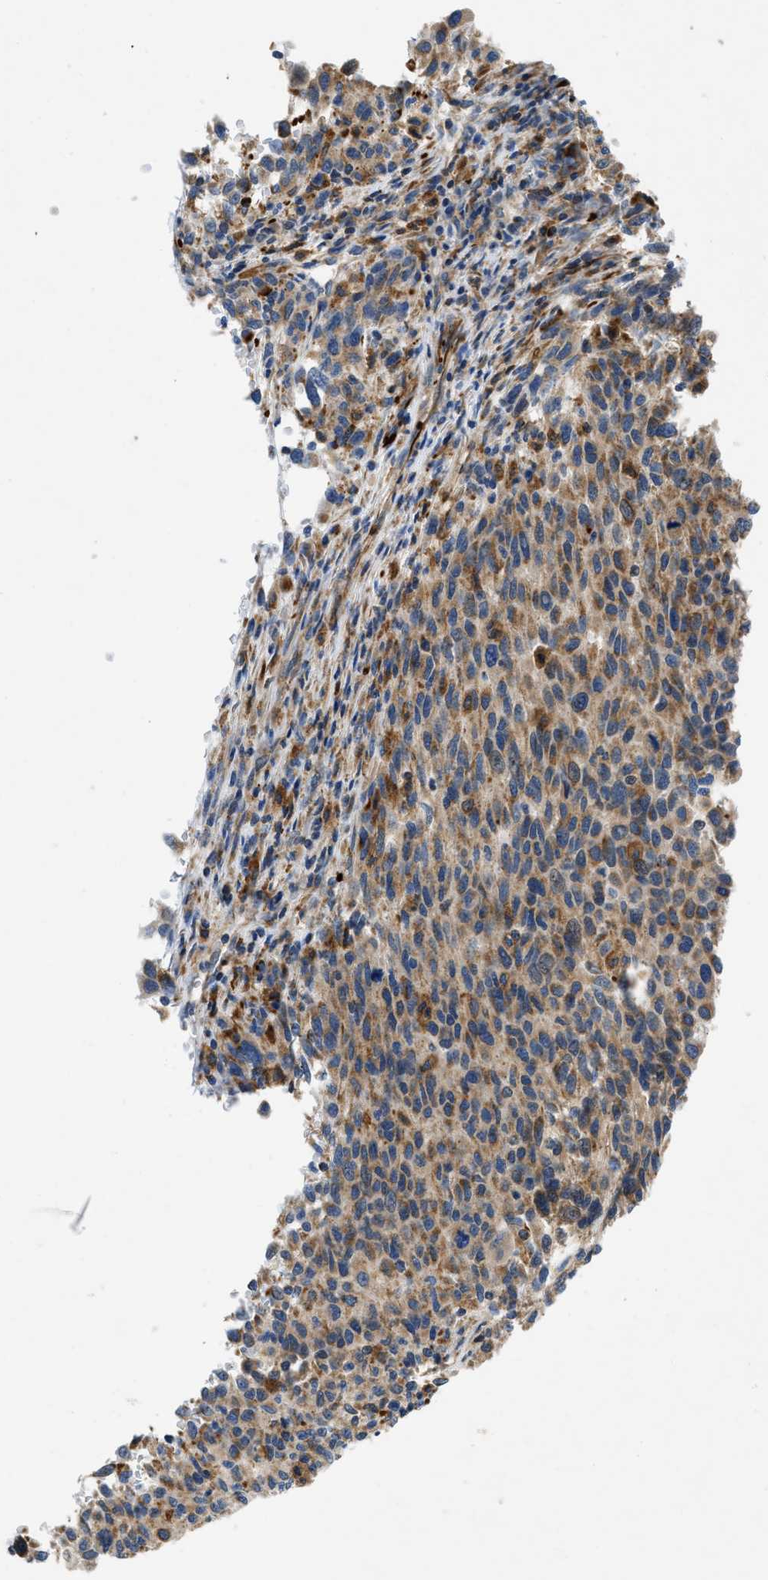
{"staining": {"intensity": "weak", "quantity": "25%-75%", "location": "cytoplasmic/membranous"}, "tissue": "melanoma", "cell_type": "Tumor cells", "image_type": "cancer", "snomed": [{"axis": "morphology", "description": "Malignant melanoma, Metastatic site"}, {"axis": "topography", "description": "Lymph node"}], "caption": "Approximately 25%-75% of tumor cells in malignant melanoma (metastatic site) exhibit weak cytoplasmic/membranous protein positivity as visualized by brown immunohistochemical staining.", "gene": "ZNF831", "patient": {"sex": "male", "age": 61}}